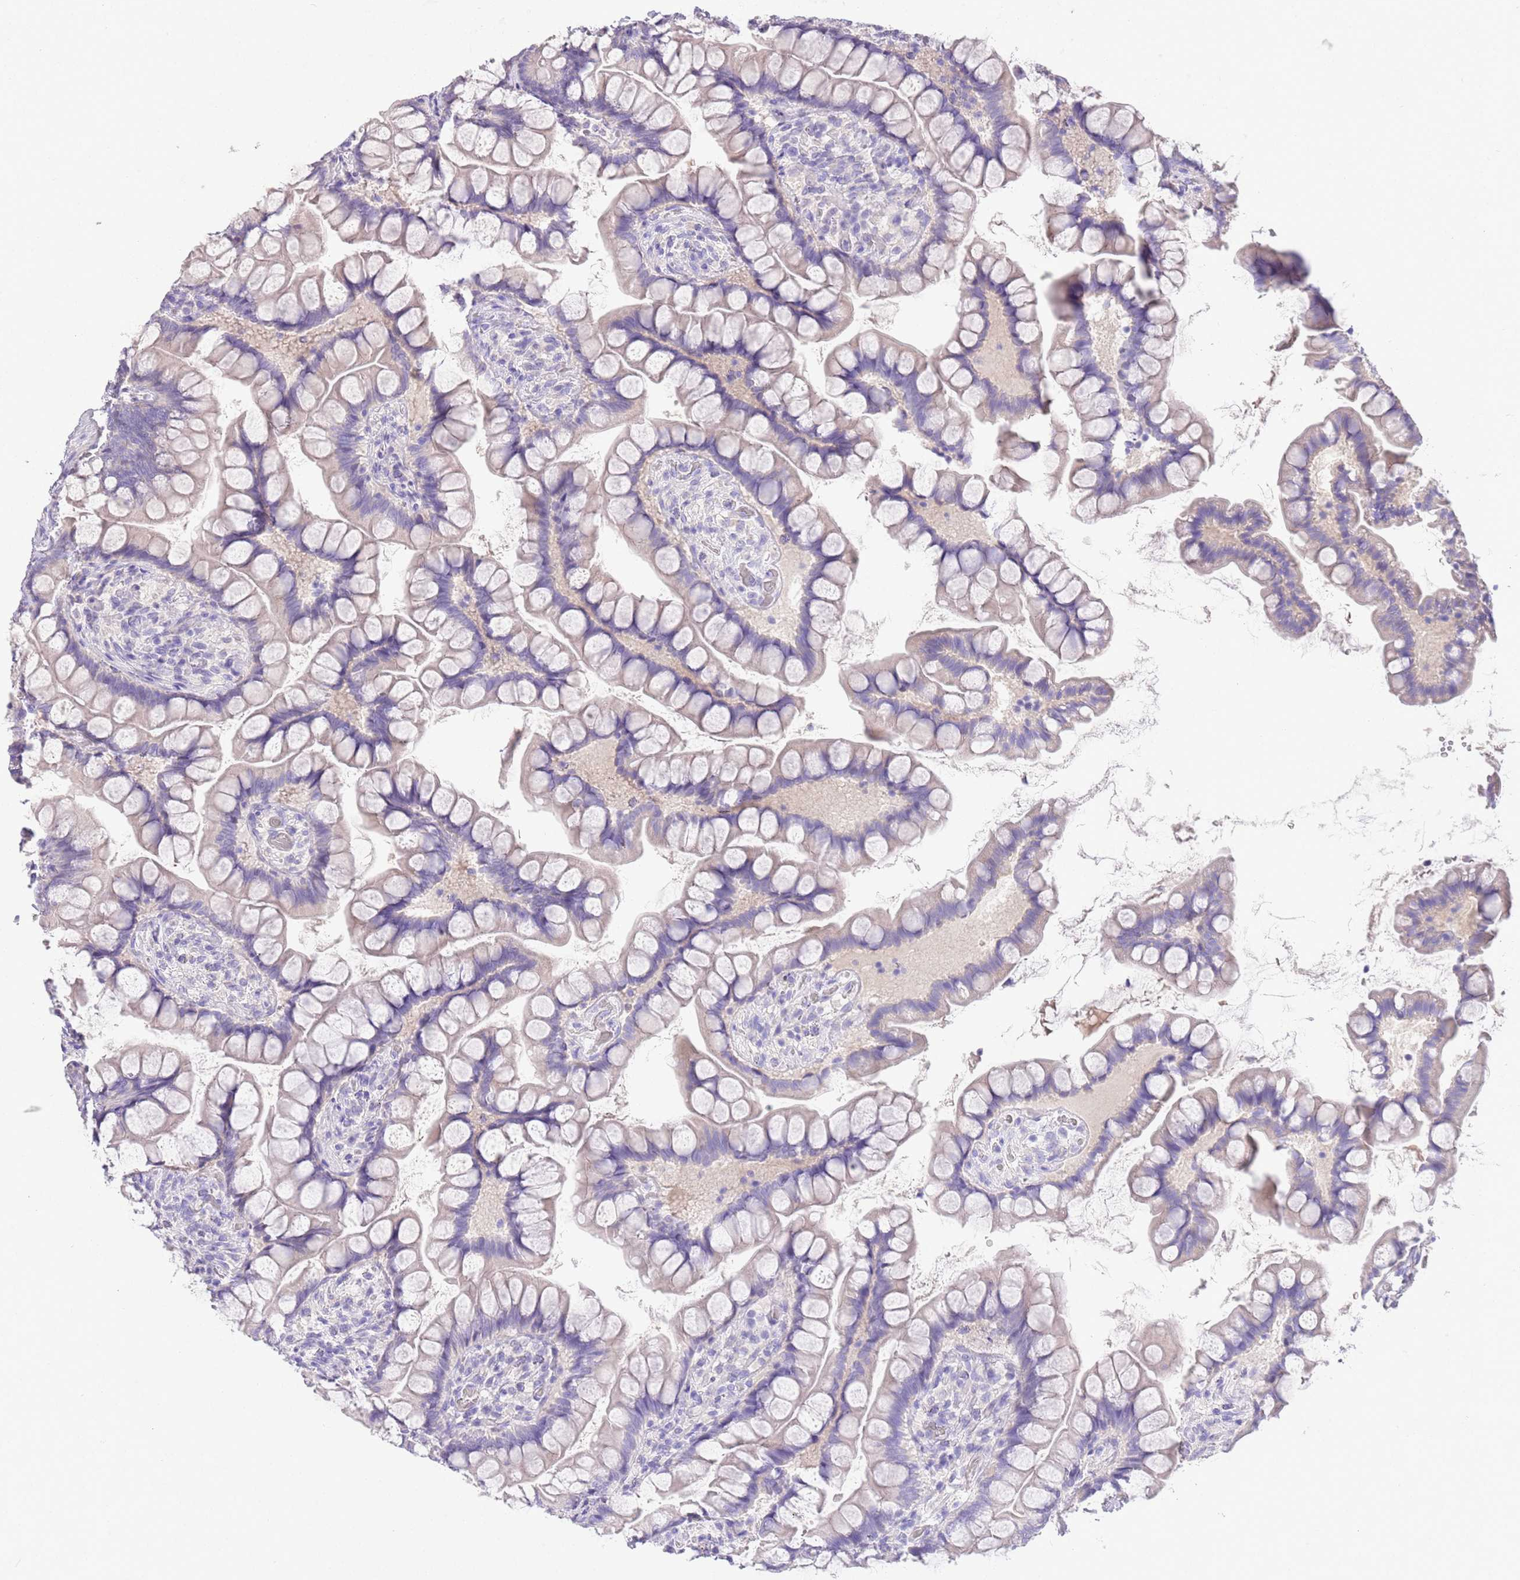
{"staining": {"intensity": "negative", "quantity": "none", "location": "none"}, "tissue": "small intestine", "cell_type": "Glandular cells", "image_type": "normal", "snomed": [{"axis": "morphology", "description": "Normal tissue, NOS"}, {"axis": "topography", "description": "Small intestine"}], "caption": "This micrograph is of unremarkable small intestine stained with IHC to label a protein in brown with the nuclei are counter-stained blue. There is no staining in glandular cells.", "gene": "SFTPA1", "patient": {"sex": "male", "age": 70}}